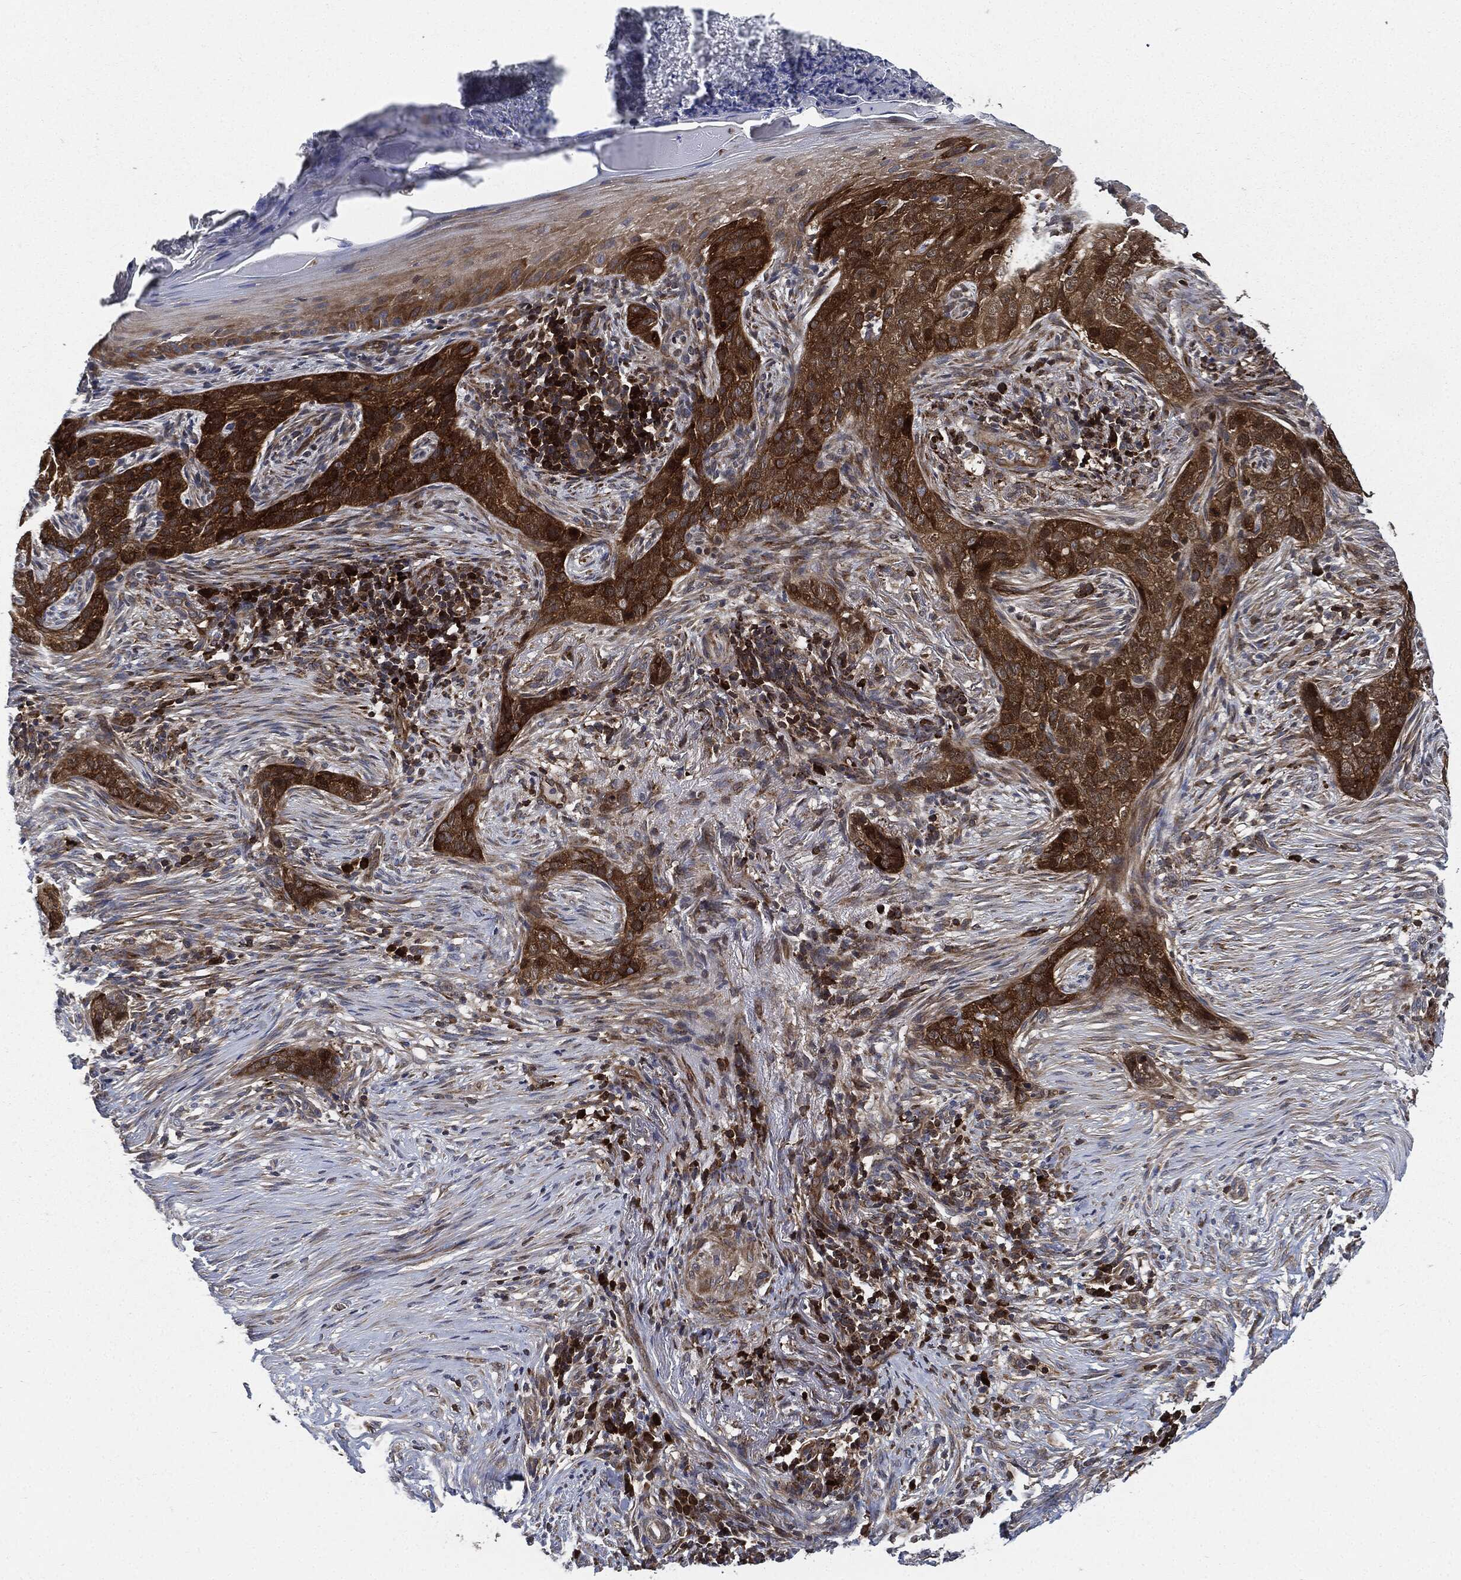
{"staining": {"intensity": "strong", "quantity": "25%-75%", "location": "cytoplasmic/membranous"}, "tissue": "skin cancer", "cell_type": "Tumor cells", "image_type": "cancer", "snomed": [{"axis": "morphology", "description": "Squamous cell carcinoma, NOS"}, {"axis": "topography", "description": "Skin"}], "caption": "IHC of skin cancer displays high levels of strong cytoplasmic/membranous staining in approximately 25%-75% of tumor cells. The protein is stained brown, and the nuclei are stained in blue (DAB IHC with brightfield microscopy, high magnification).", "gene": "PRDX2", "patient": {"sex": "male", "age": 88}}